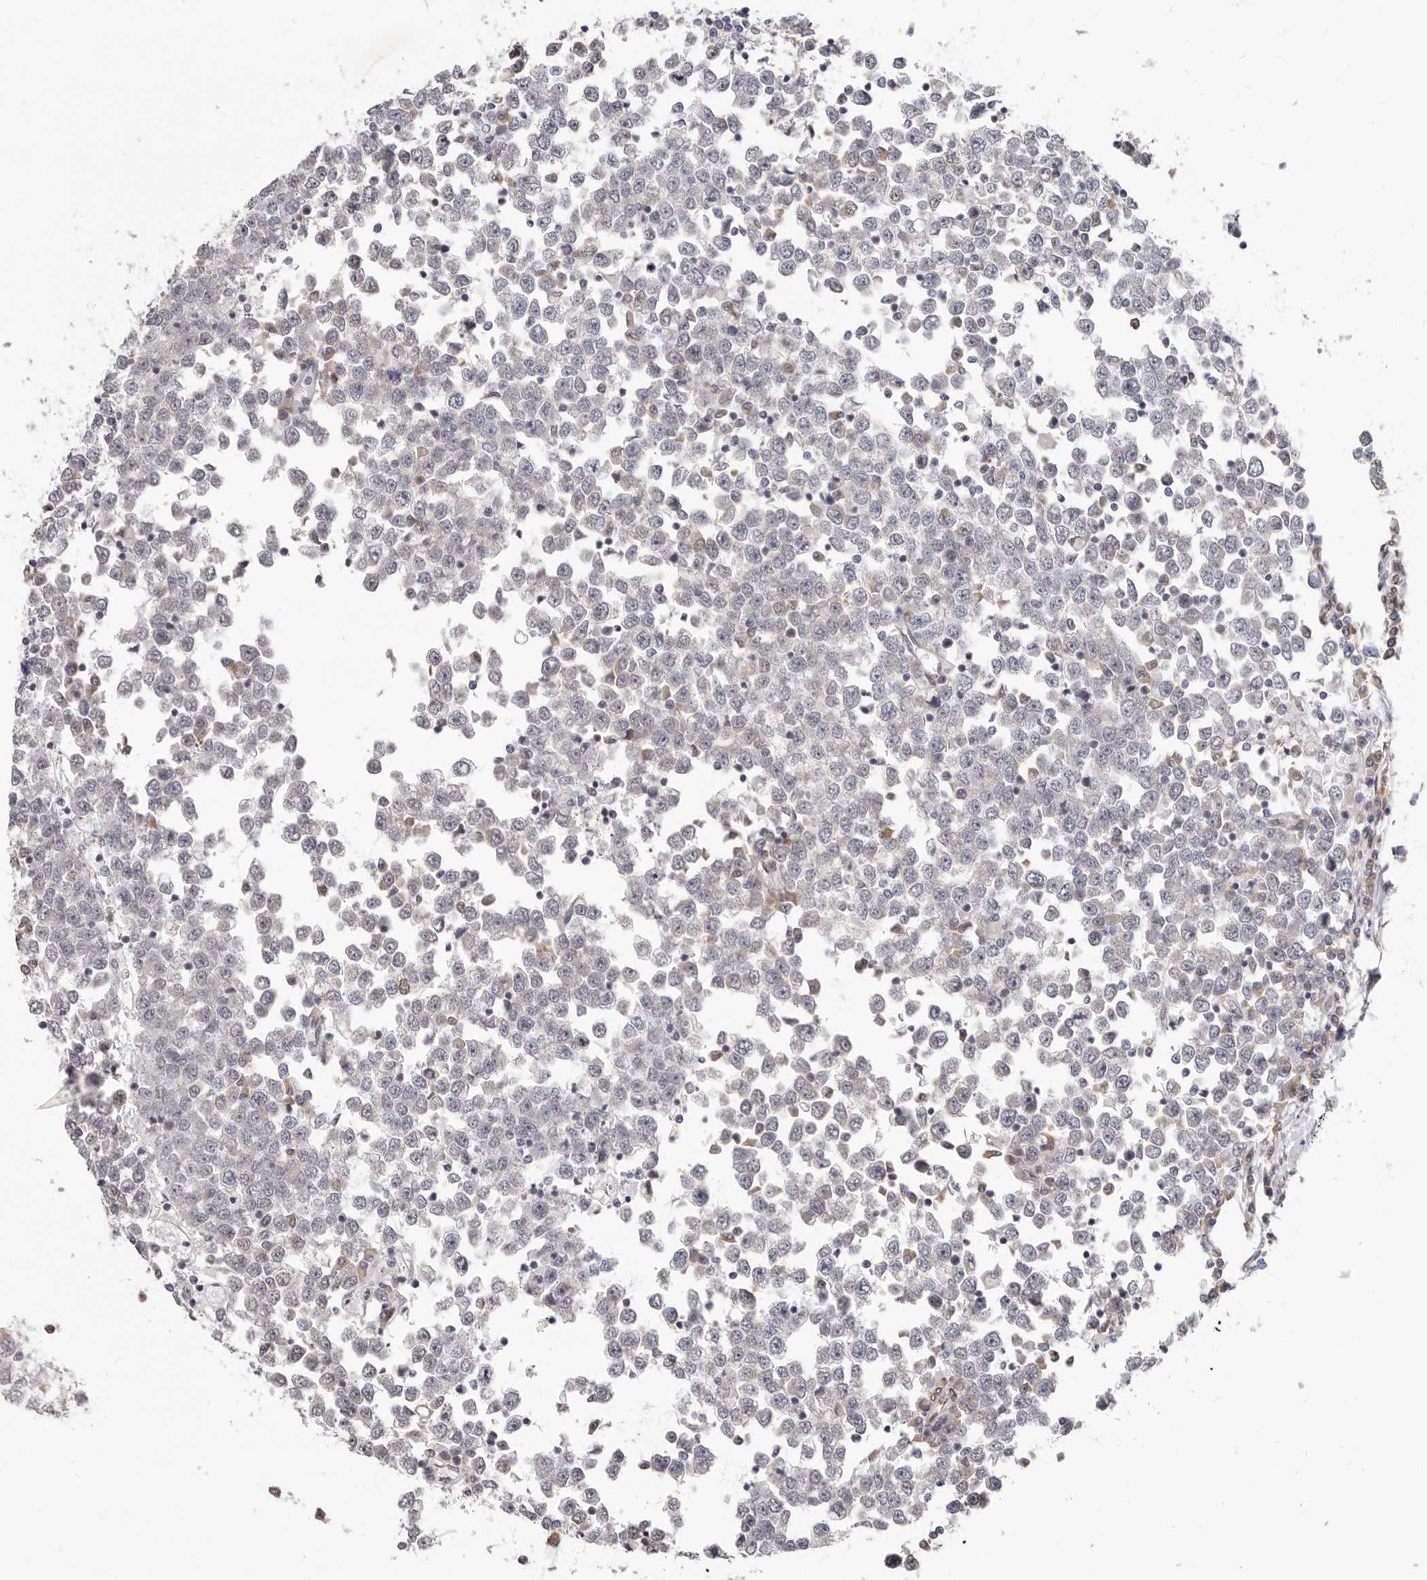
{"staining": {"intensity": "negative", "quantity": "none", "location": "none"}, "tissue": "testis cancer", "cell_type": "Tumor cells", "image_type": "cancer", "snomed": [{"axis": "morphology", "description": "Seminoma, NOS"}, {"axis": "topography", "description": "Testis"}], "caption": "Immunohistochemistry of seminoma (testis) demonstrates no staining in tumor cells.", "gene": "SRP19", "patient": {"sex": "male", "age": 65}}